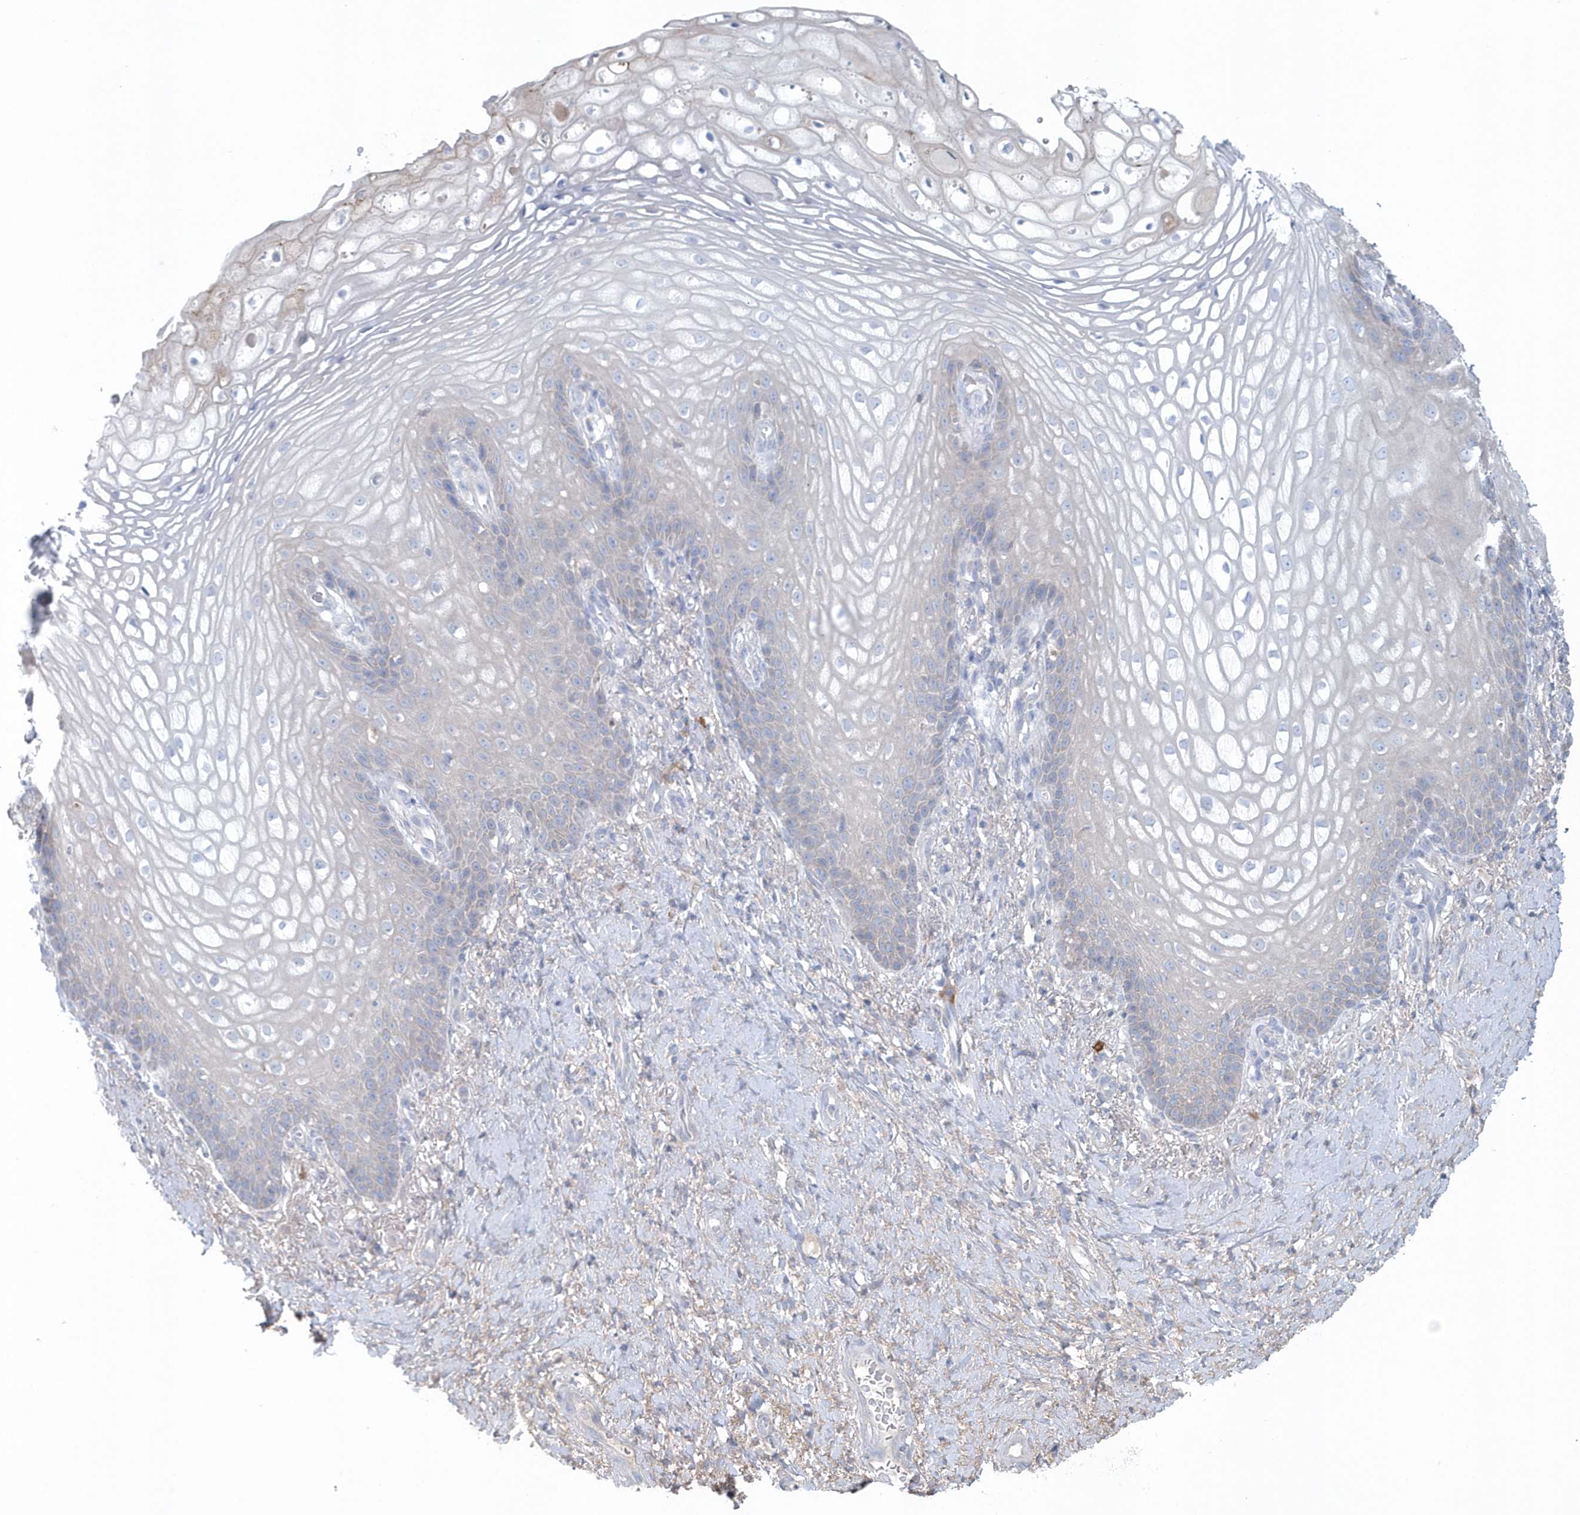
{"staining": {"intensity": "negative", "quantity": "none", "location": "none"}, "tissue": "vagina", "cell_type": "Squamous epithelial cells", "image_type": "normal", "snomed": [{"axis": "morphology", "description": "Normal tissue, NOS"}, {"axis": "topography", "description": "Vagina"}], "caption": "Unremarkable vagina was stained to show a protein in brown. There is no significant positivity in squamous epithelial cells. (Stains: DAB immunohistochemistry (IHC) with hematoxylin counter stain, Microscopy: brightfield microscopy at high magnification).", "gene": "SPATA18", "patient": {"sex": "female", "age": 60}}